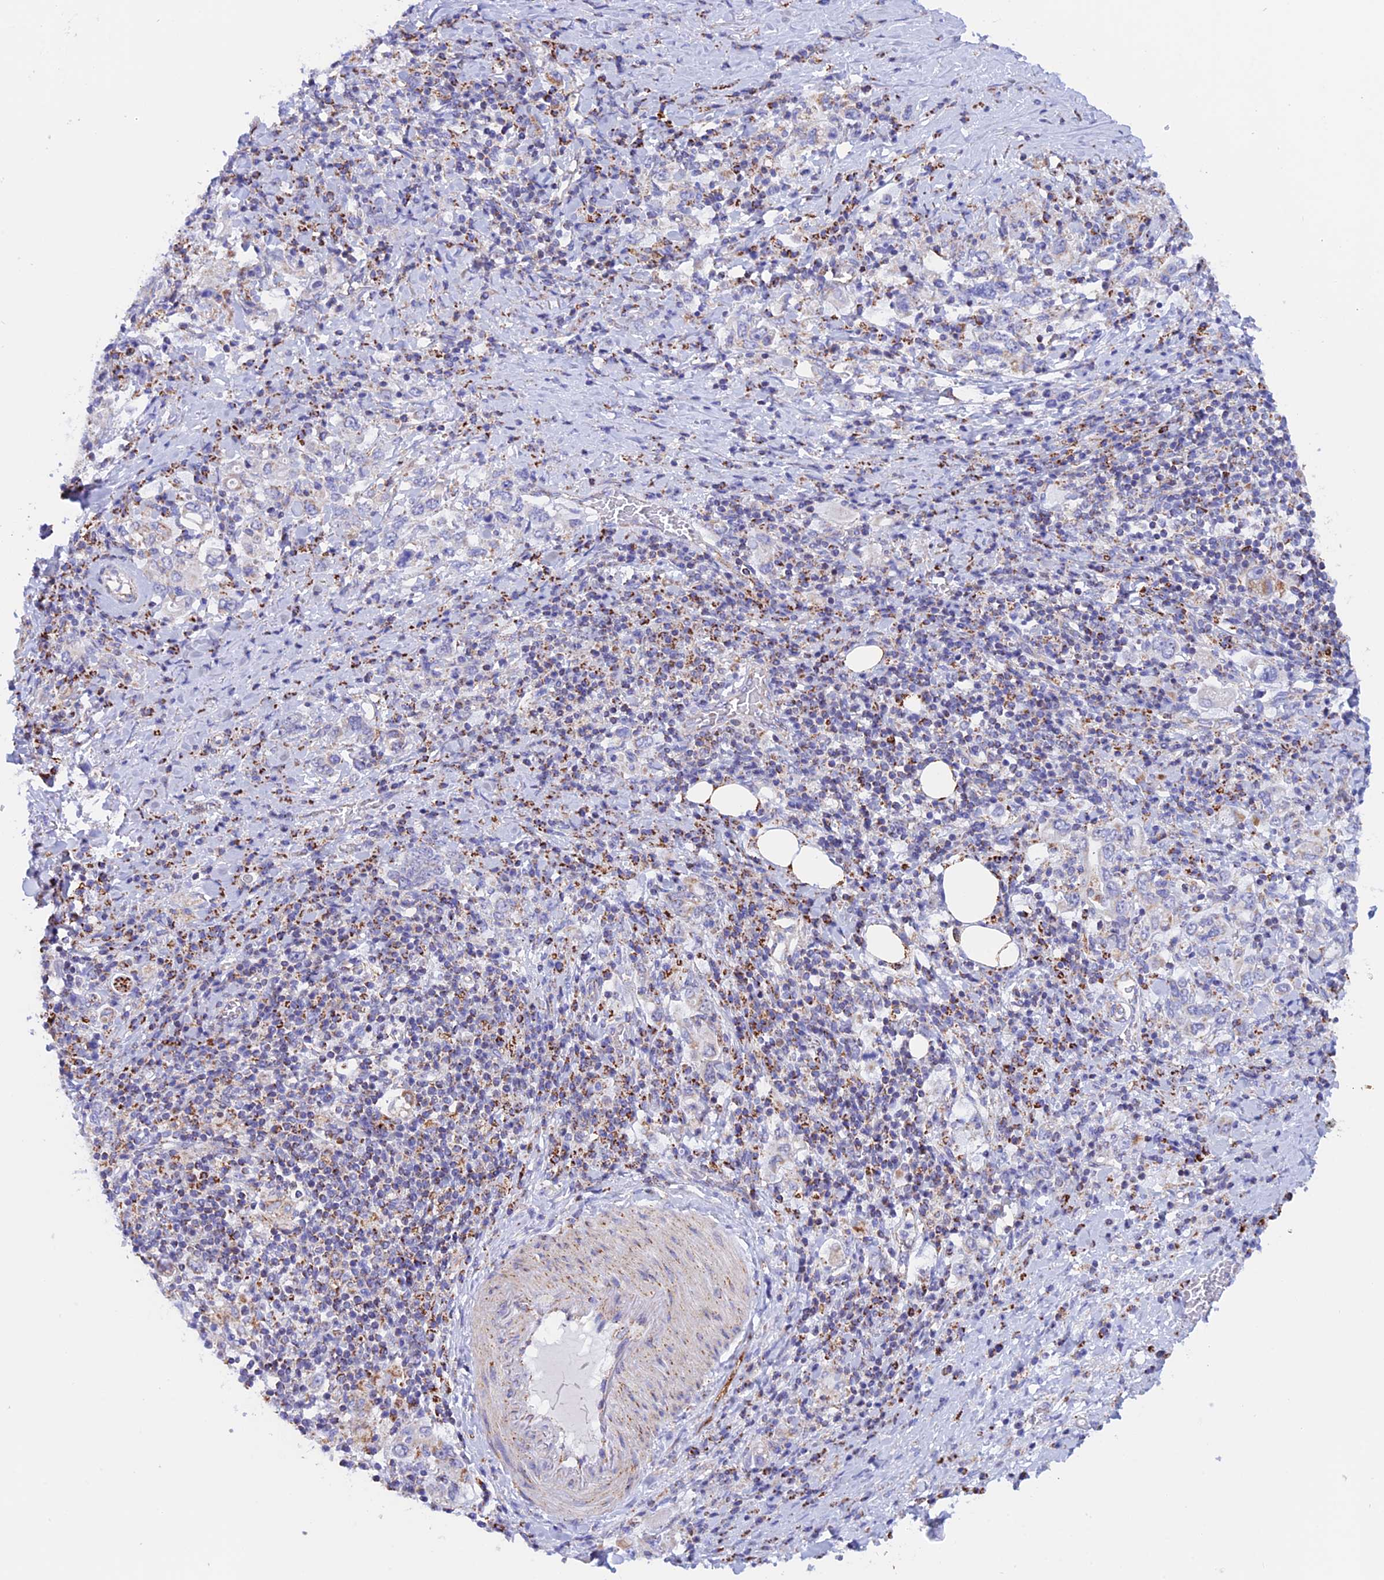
{"staining": {"intensity": "negative", "quantity": "none", "location": "none"}, "tissue": "stomach cancer", "cell_type": "Tumor cells", "image_type": "cancer", "snomed": [{"axis": "morphology", "description": "Adenocarcinoma, NOS"}, {"axis": "topography", "description": "Stomach, upper"}, {"axis": "topography", "description": "Stomach"}], "caption": "Immunohistochemical staining of stomach cancer demonstrates no significant expression in tumor cells. Brightfield microscopy of IHC stained with DAB (brown) and hematoxylin (blue), captured at high magnification.", "gene": "GCDH", "patient": {"sex": "male", "age": 62}}